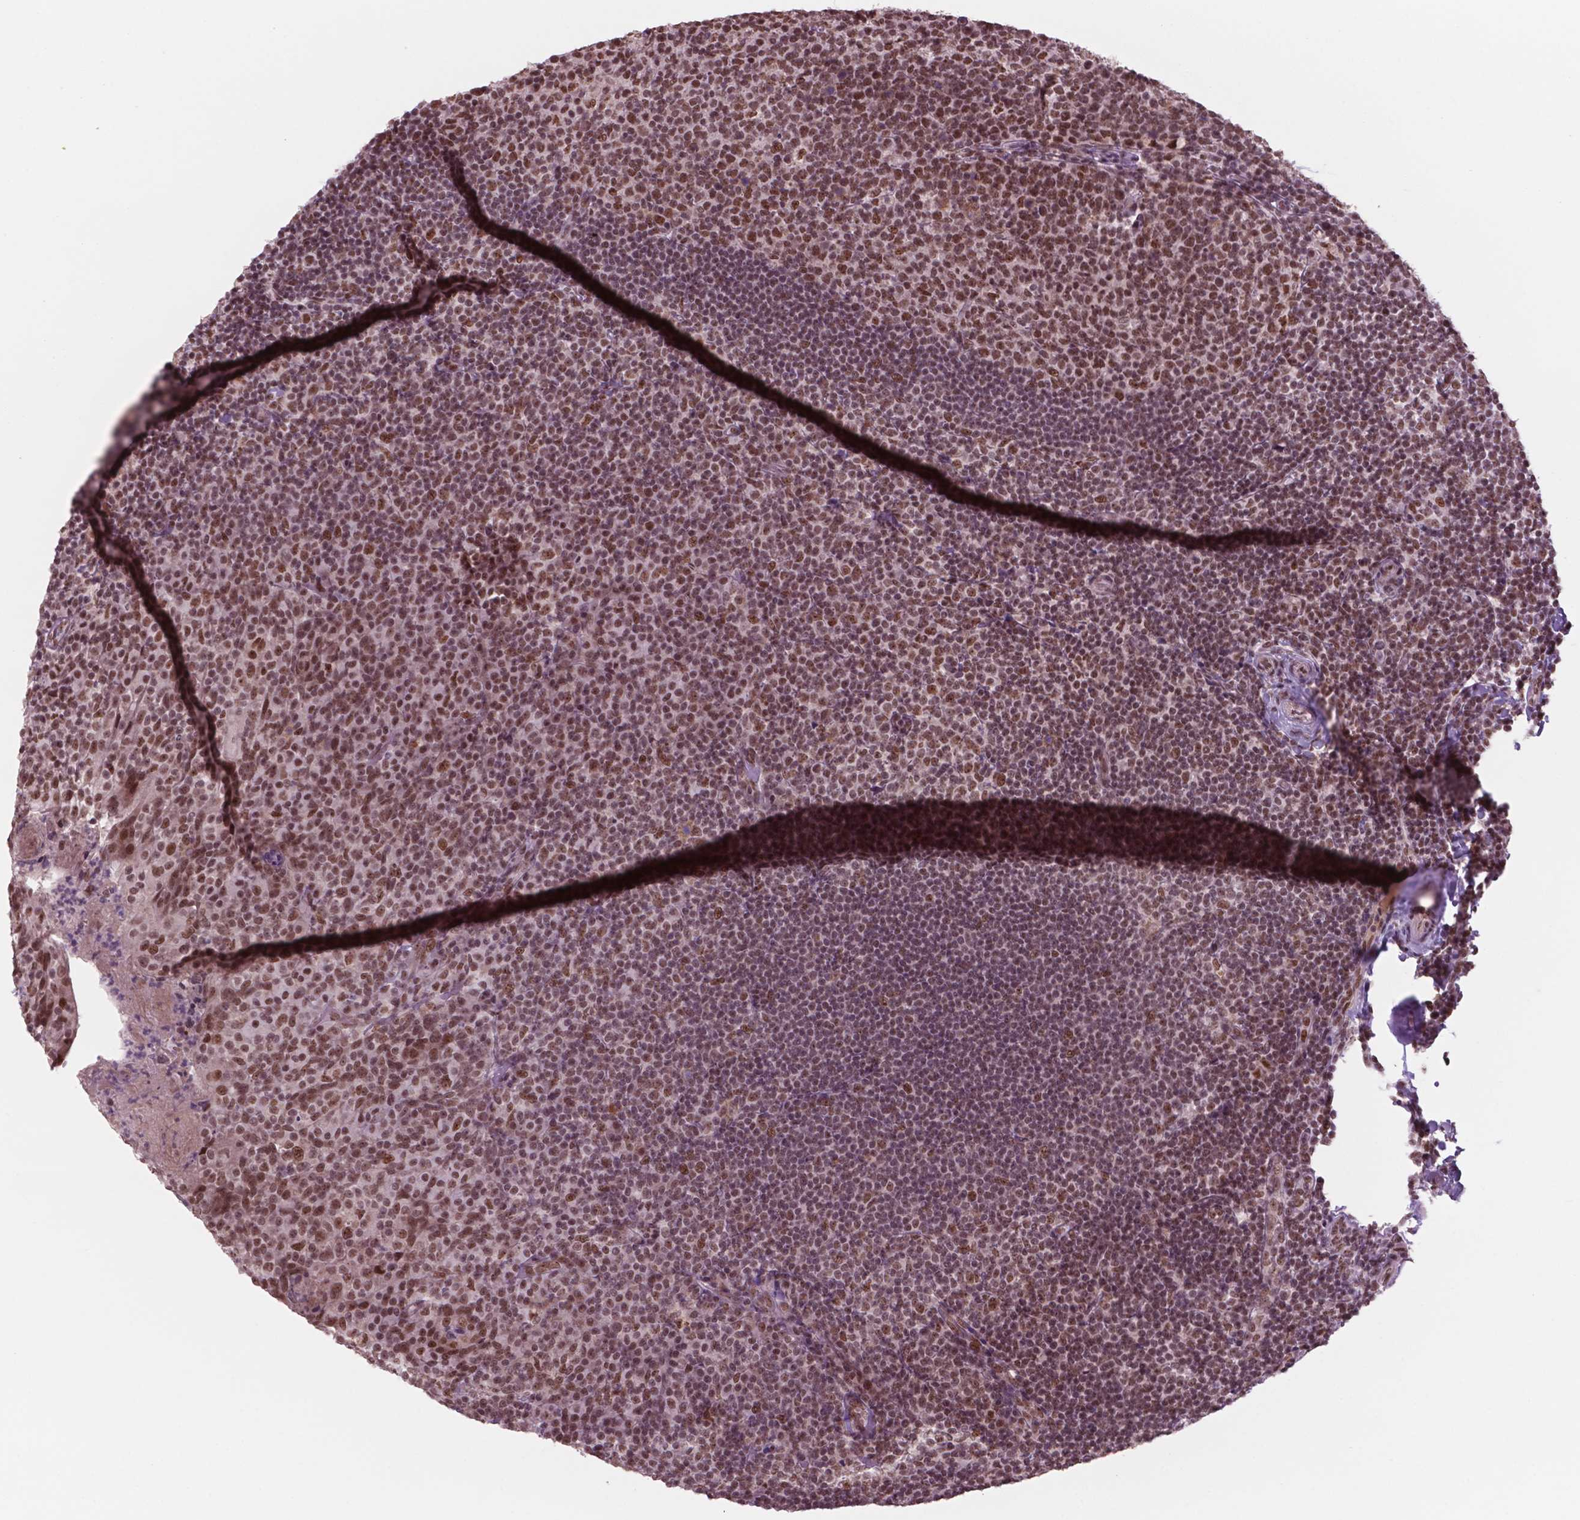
{"staining": {"intensity": "moderate", "quantity": ">75%", "location": "nuclear"}, "tissue": "tonsil", "cell_type": "Germinal center cells", "image_type": "normal", "snomed": [{"axis": "morphology", "description": "Normal tissue, NOS"}, {"axis": "topography", "description": "Tonsil"}], "caption": "The photomicrograph demonstrates staining of benign tonsil, revealing moderate nuclear protein positivity (brown color) within germinal center cells.", "gene": "POLR2E", "patient": {"sex": "female", "age": 10}}